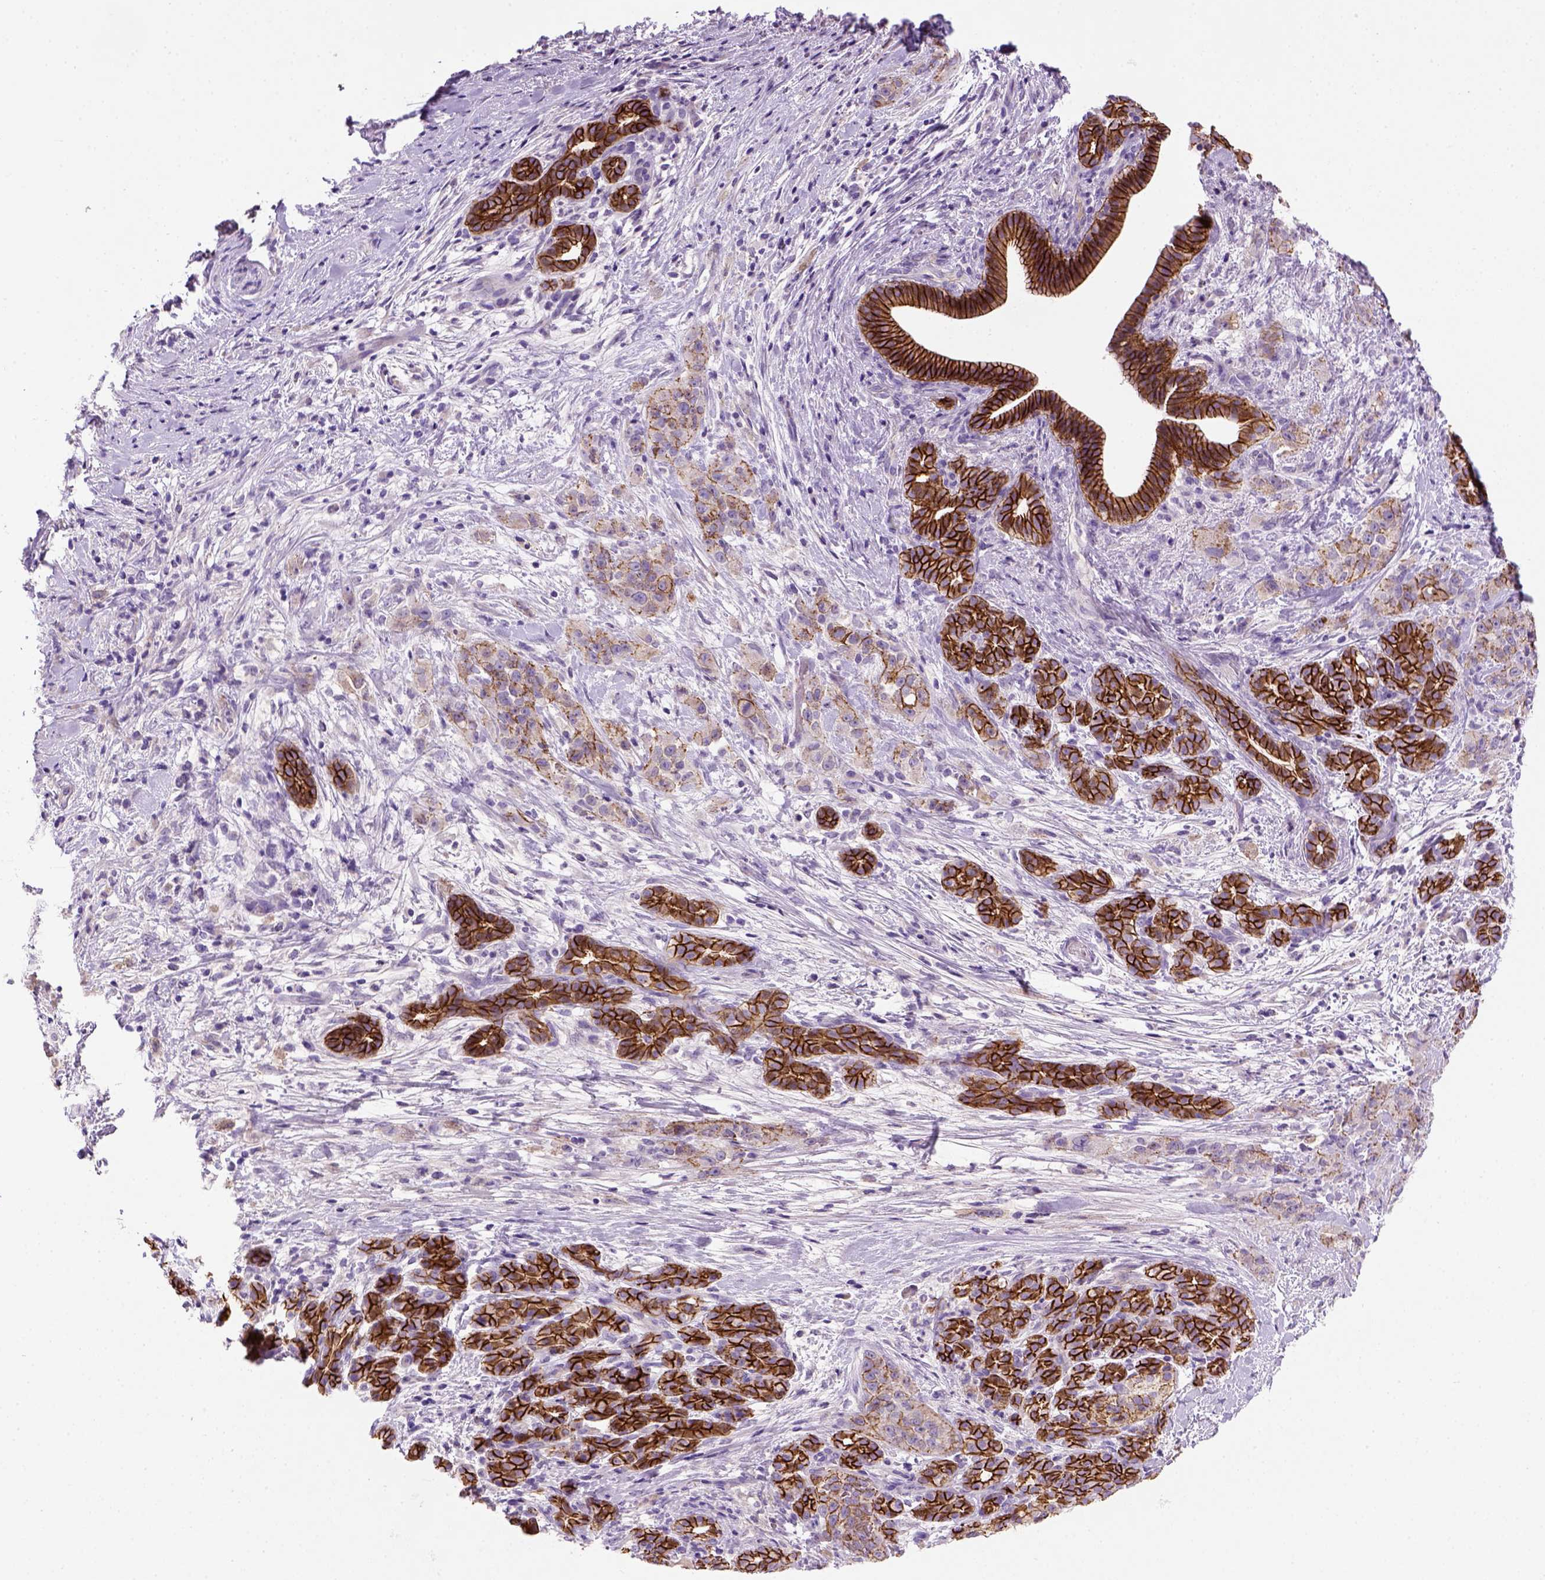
{"staining": {"intensity": "strong", "quantity": ">75%", "location": "cytoplasmic/membranous"}, "tissue": "pancreatic cancer", "cell_type": "Tumor cells", "image_type": "cancer", "snomed": [{"axis": "morphology", "description": "Adenocarcinoma, NOS"}, {"axis": "topography", "description": "Pancreas"}], "caption": "Strong cytoplasmic/membranous staining is seen in approximately >75% of tumor cells in pancreatic cancer (adenocarcinoma).", "gene": "CDH1", "patient": {"sex": "male", "age": 44}}